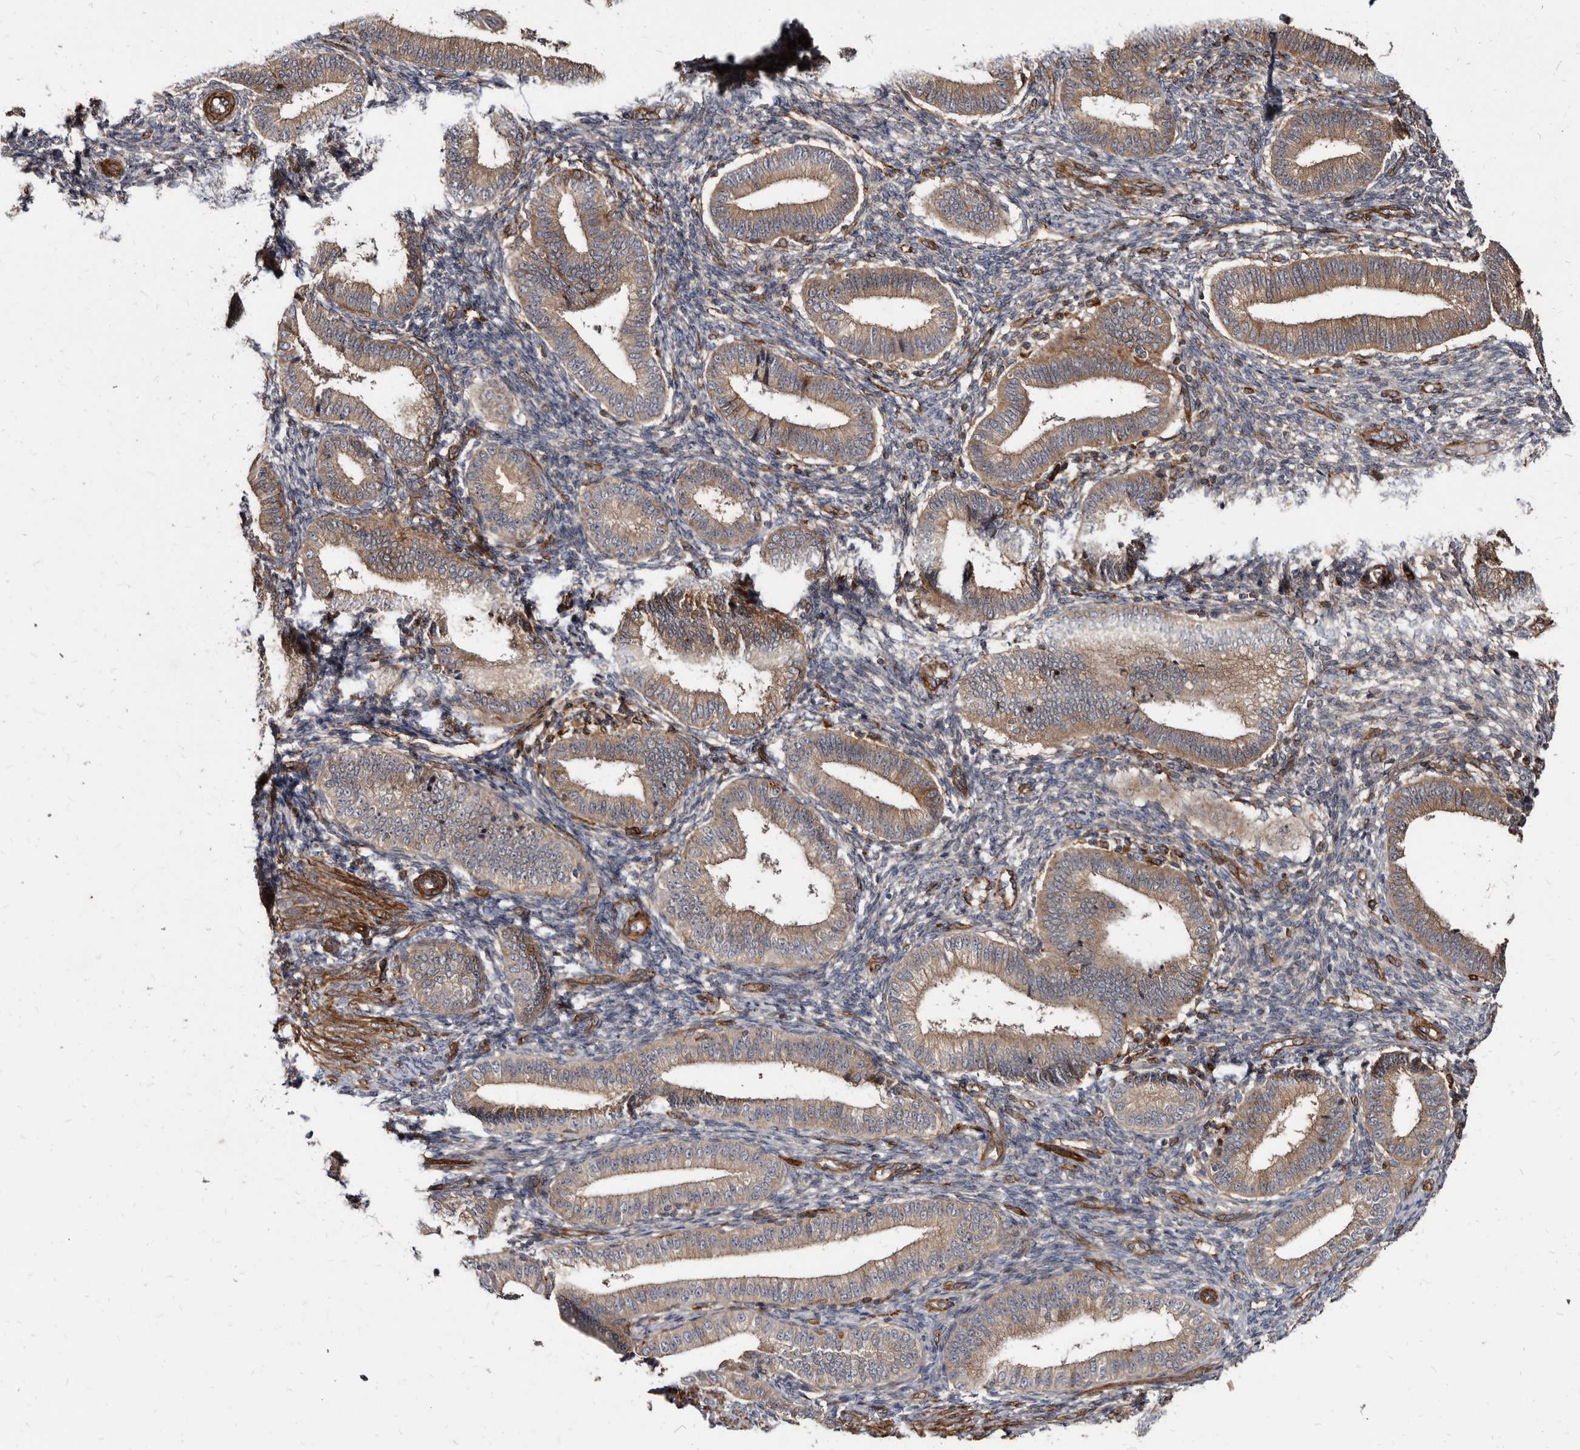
{"staining": {"intensity": "moderate", "quantity": "<25%", "location": "cytoplasmic/membranous"}, "tissue": "endometrium", "cell_type": "Cells in endometrial stroma", "image_type": "normal", "snomed": [{"axis": "morphology", "description": "Normal tissue, NOS"}, {"axis": "topography", "description": "Endometrium"}], "caption": "The immunohistochemical stain shows moderate cytoplasmic/membranous staining in cells in endometrial stroma of benign endometrium. The staining is performed using DAB (3,3'-diaminobenzidine) brown chromogen to label protein expression. The nuclei are counter-stained blue using hematoxylin.", "gene": "KCTD20", "patient": {"sex": "female", "age": 39}}